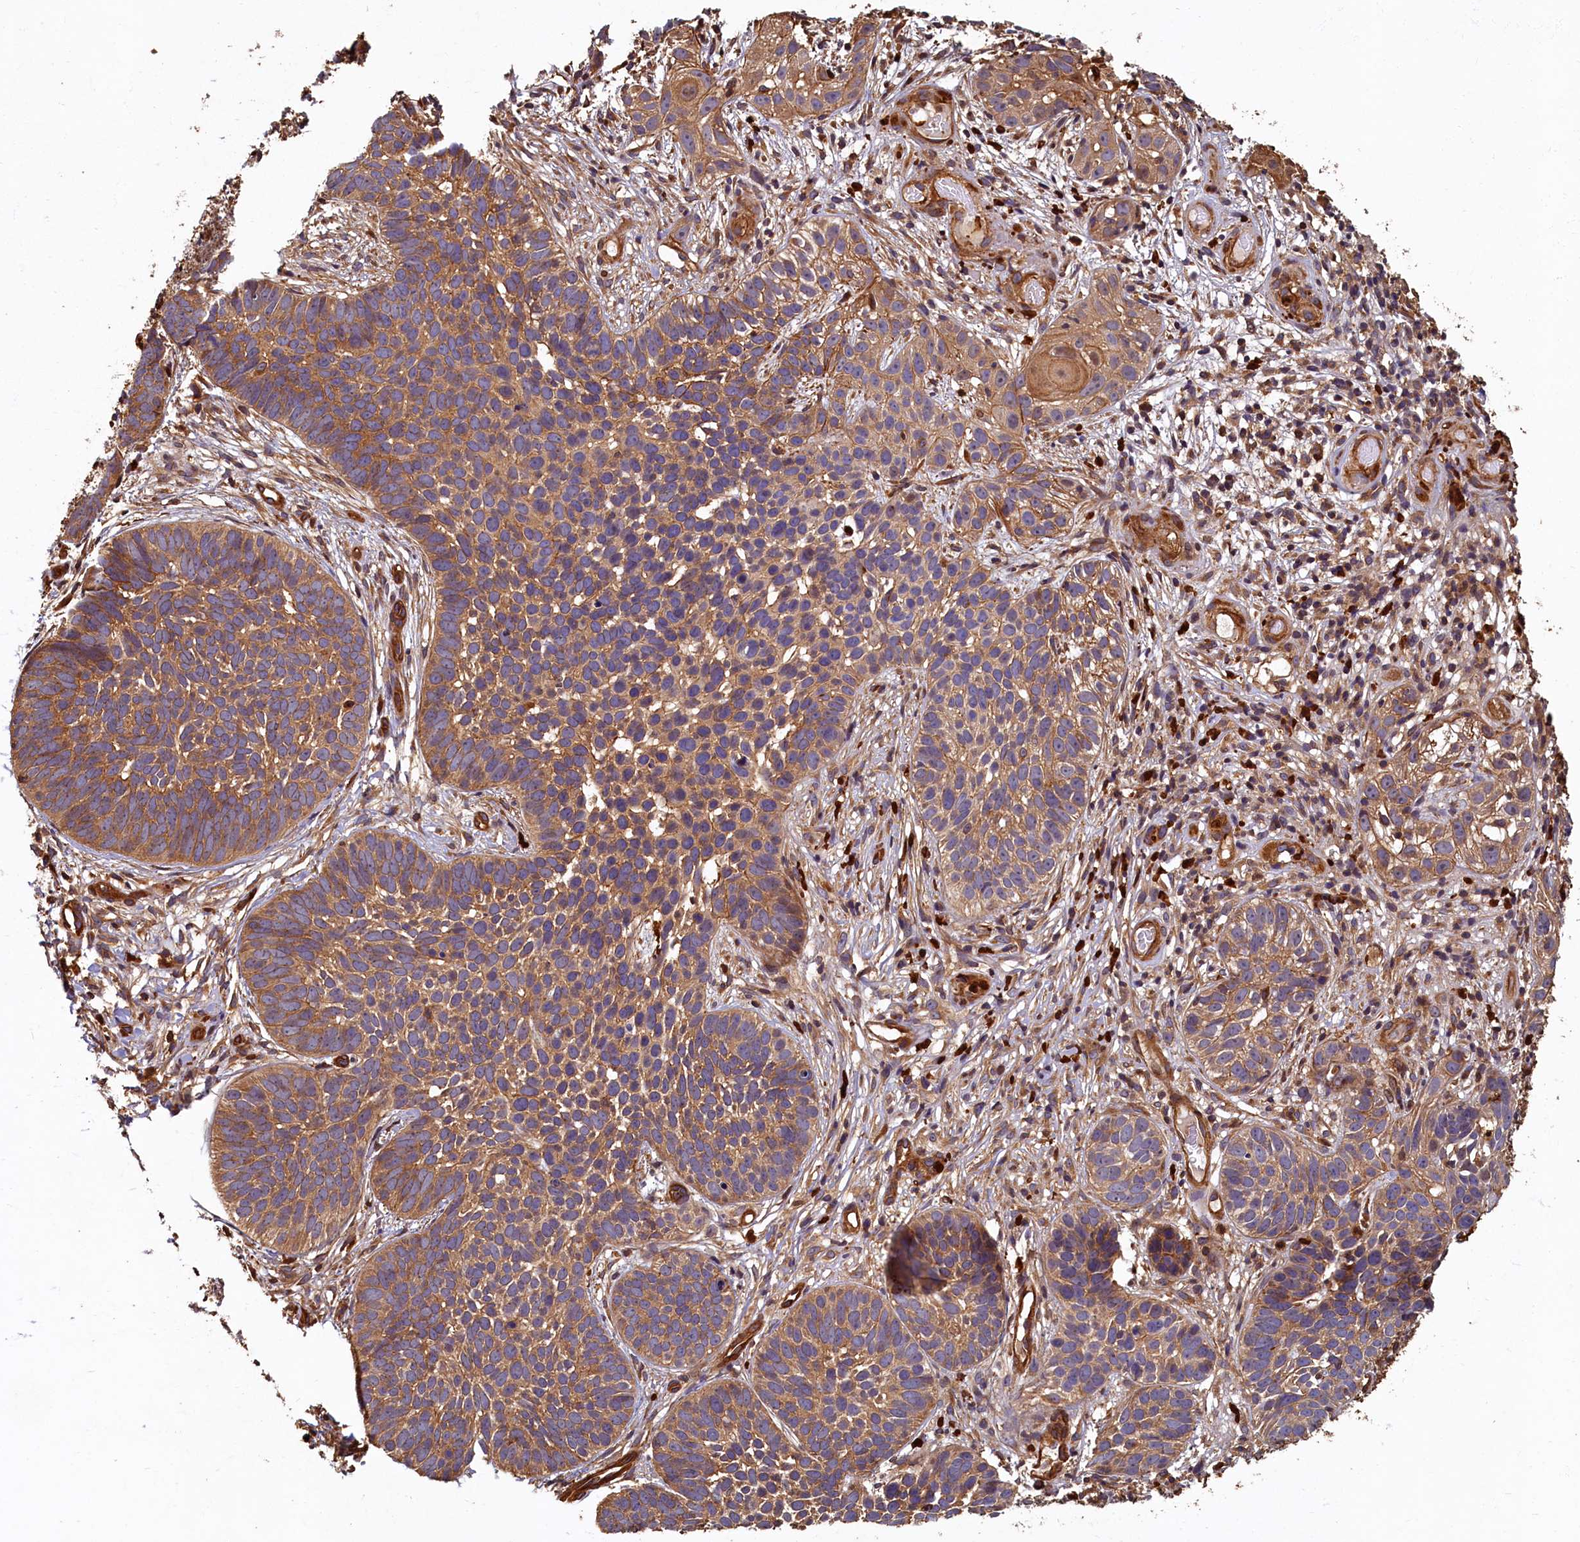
{"staining": {"intensity": "moderate", "quantity": ">75%", "location": "cytoplasmic/membranous"}, "tissue": "skin cancer", "cell_type": "Tumor cells", "image_type": "cancer", "snomed": [{"axis": "morphology", "description": "Basal cell carcinoma"}, {"axis": "topography", "description": "Skin"}], "caption": "Immunohistochemistry (DAB) staining of skin cancer (basal cell carcinoma) exhibits moderate cytoplasmic/membranous protein expression in about >75% of tumor cells. (DAB = brown stain, brightfield microscopy at high magnification).", "gene": "CCDC102B", "patient": {"sex": "male", "age": 89}}